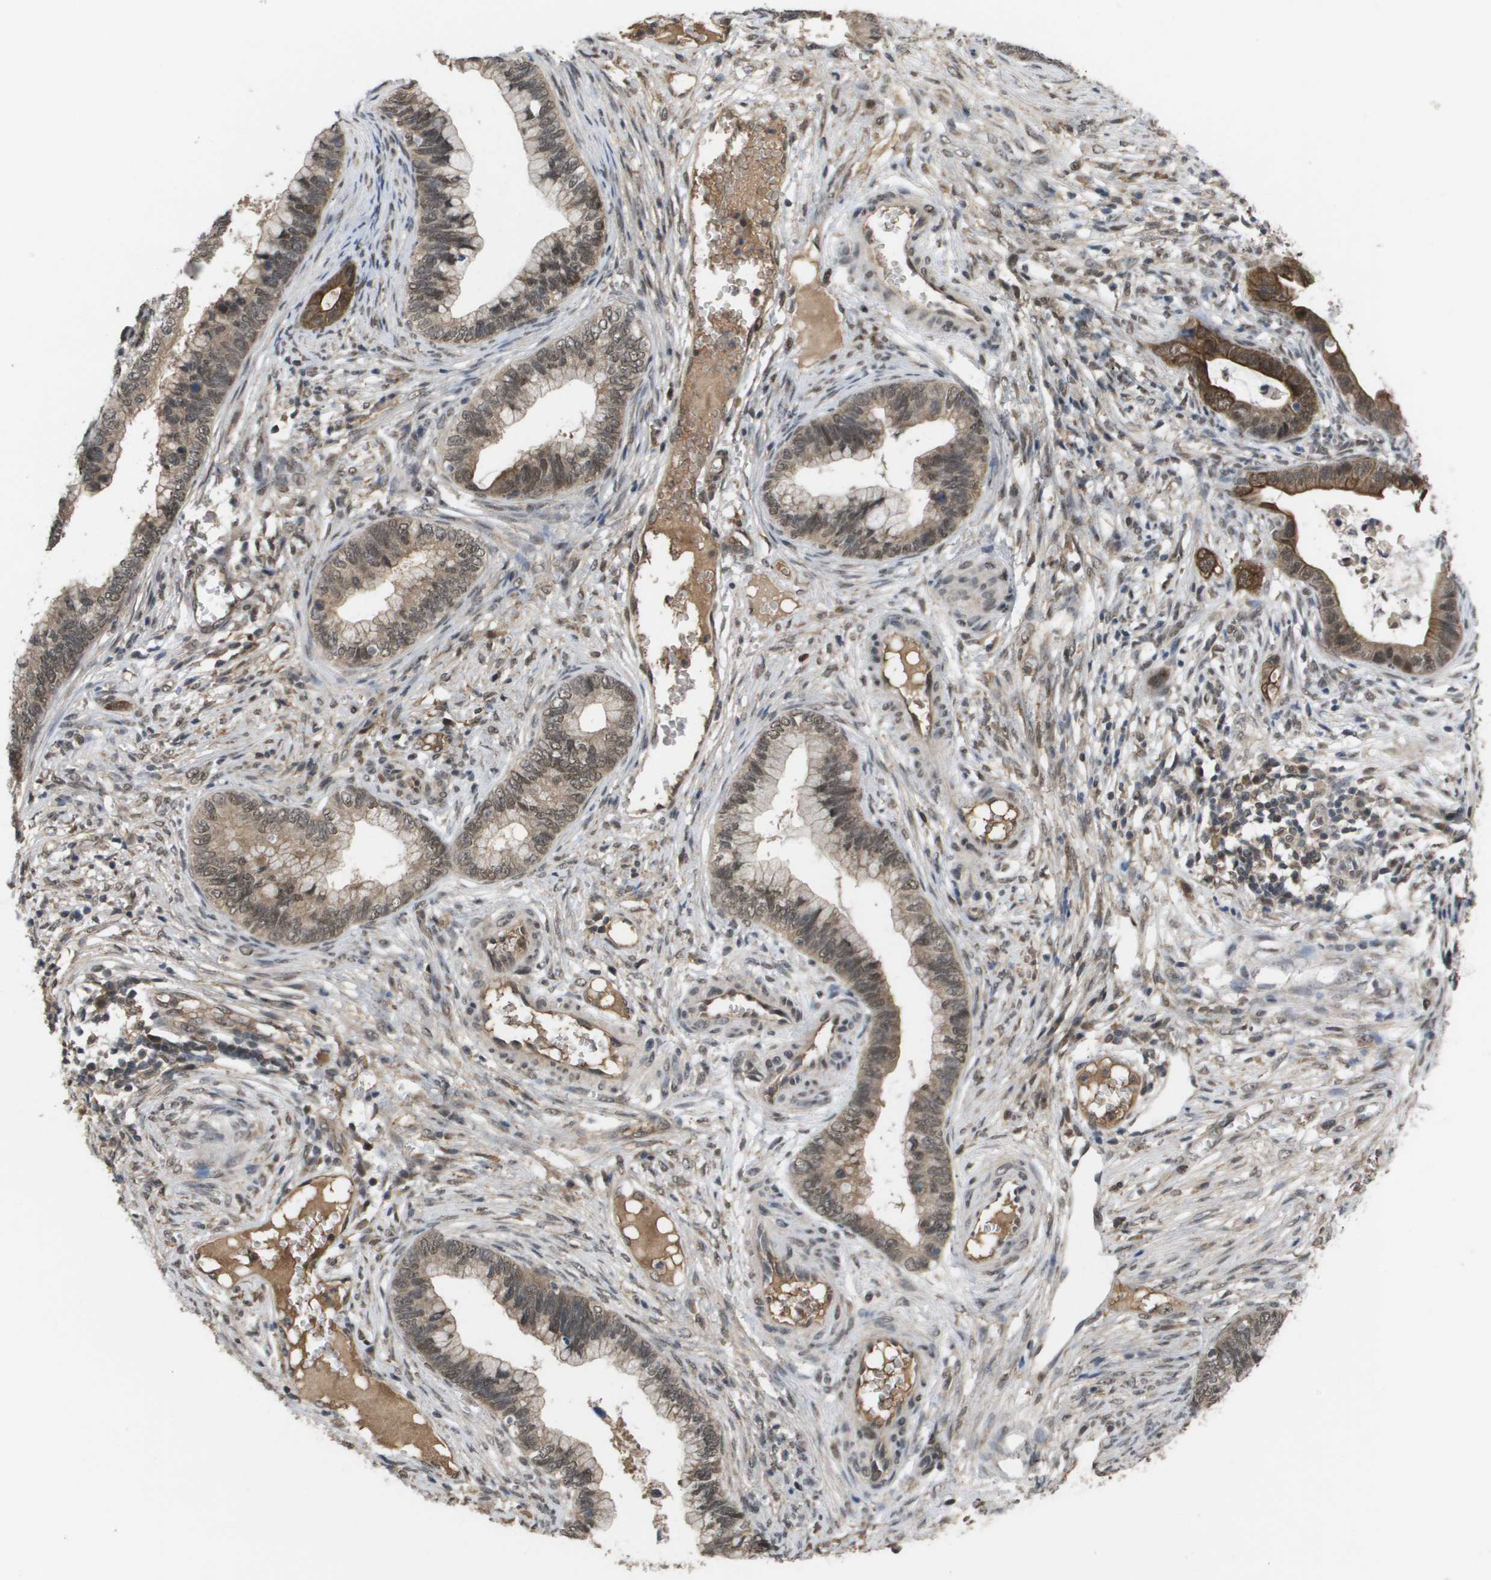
{"staining": {"intensity": "moderate", "quantity": "25%-75%", "location": "cytoplasmic/membranous,nuclear"}, "tissue": "cervical cancer", "cell_type": "Tumor cells", "image_type": "cancer", "snomed": [{"axis": "morphology", "description": "Adenocarcinoma, NOS"}, {"axis": "topography", "description": "Cervix"}], "caption": "Protein expression analysis of cervical cancer reveals moderate cytoplasmic/membranous and nuclear staining in approximately 25%-75% of tumor cells.", "gene": "AMBRA1", "patient": {"sex": "female", "age": 44}}